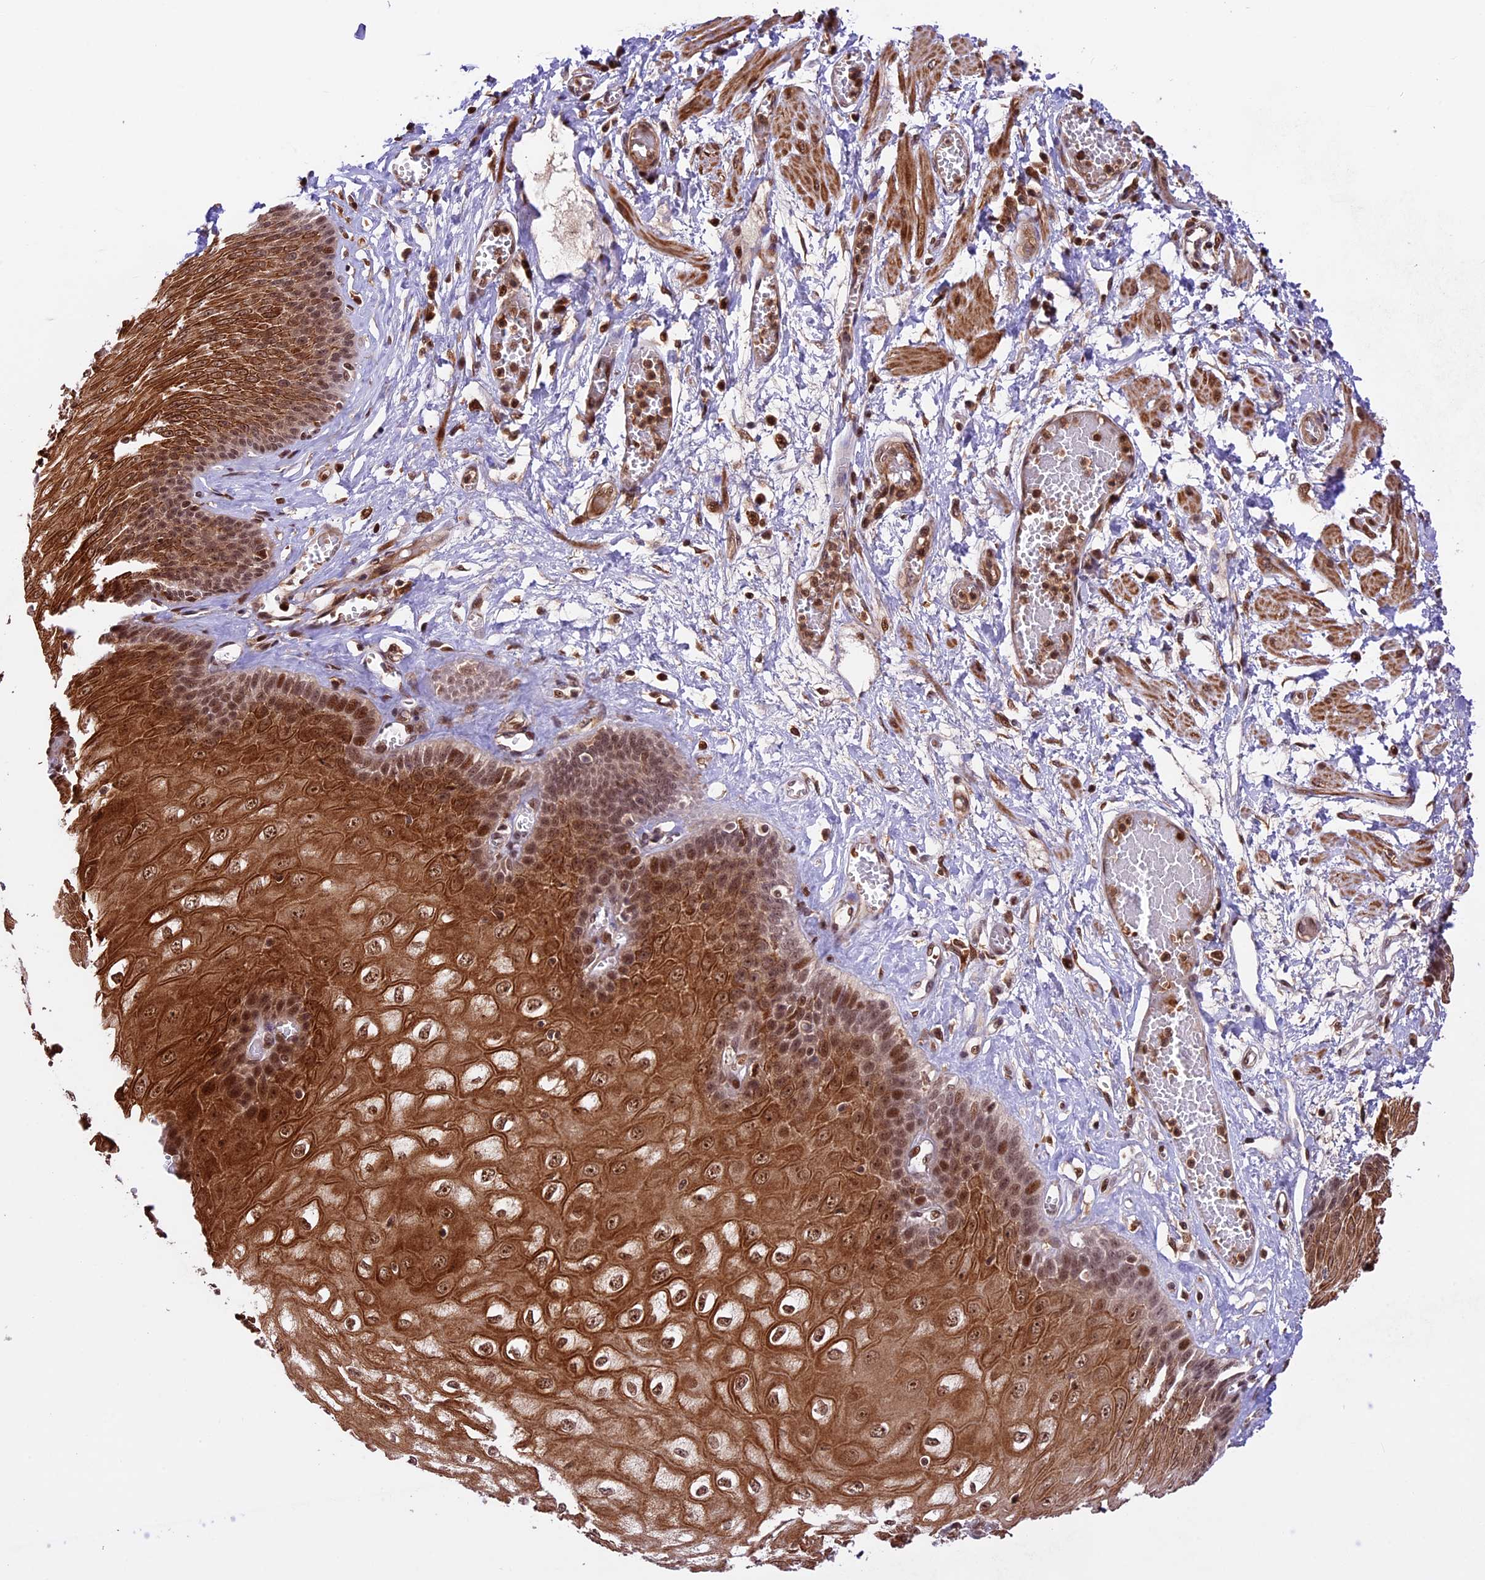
{"staining": {"intensity": "strong", "quantity": ">75%", "location": "cytoplasmic/membranous,nuclear"}, "tissue": "esophagus", "cell_type": "Squamous epithelial cells", "image_type": "normal", "snomed": [{"axis": "morphology", "description": "Normal tissue, NOS"}, {"axis": "topography", "description": "Esophagus"}], "caption": "Protein expression analysis of benign esophagus exhibits strong cytoplasmic/membranous,nuclear positivity in about >75% of squamous epithelial cells. The staining is performed using DAB brown chromogen to label protein expression. The nuclei are counter-stained blue using hematoxylin.", "gene": "DHX38", "patient": {"sex": "male", "age": 60}}